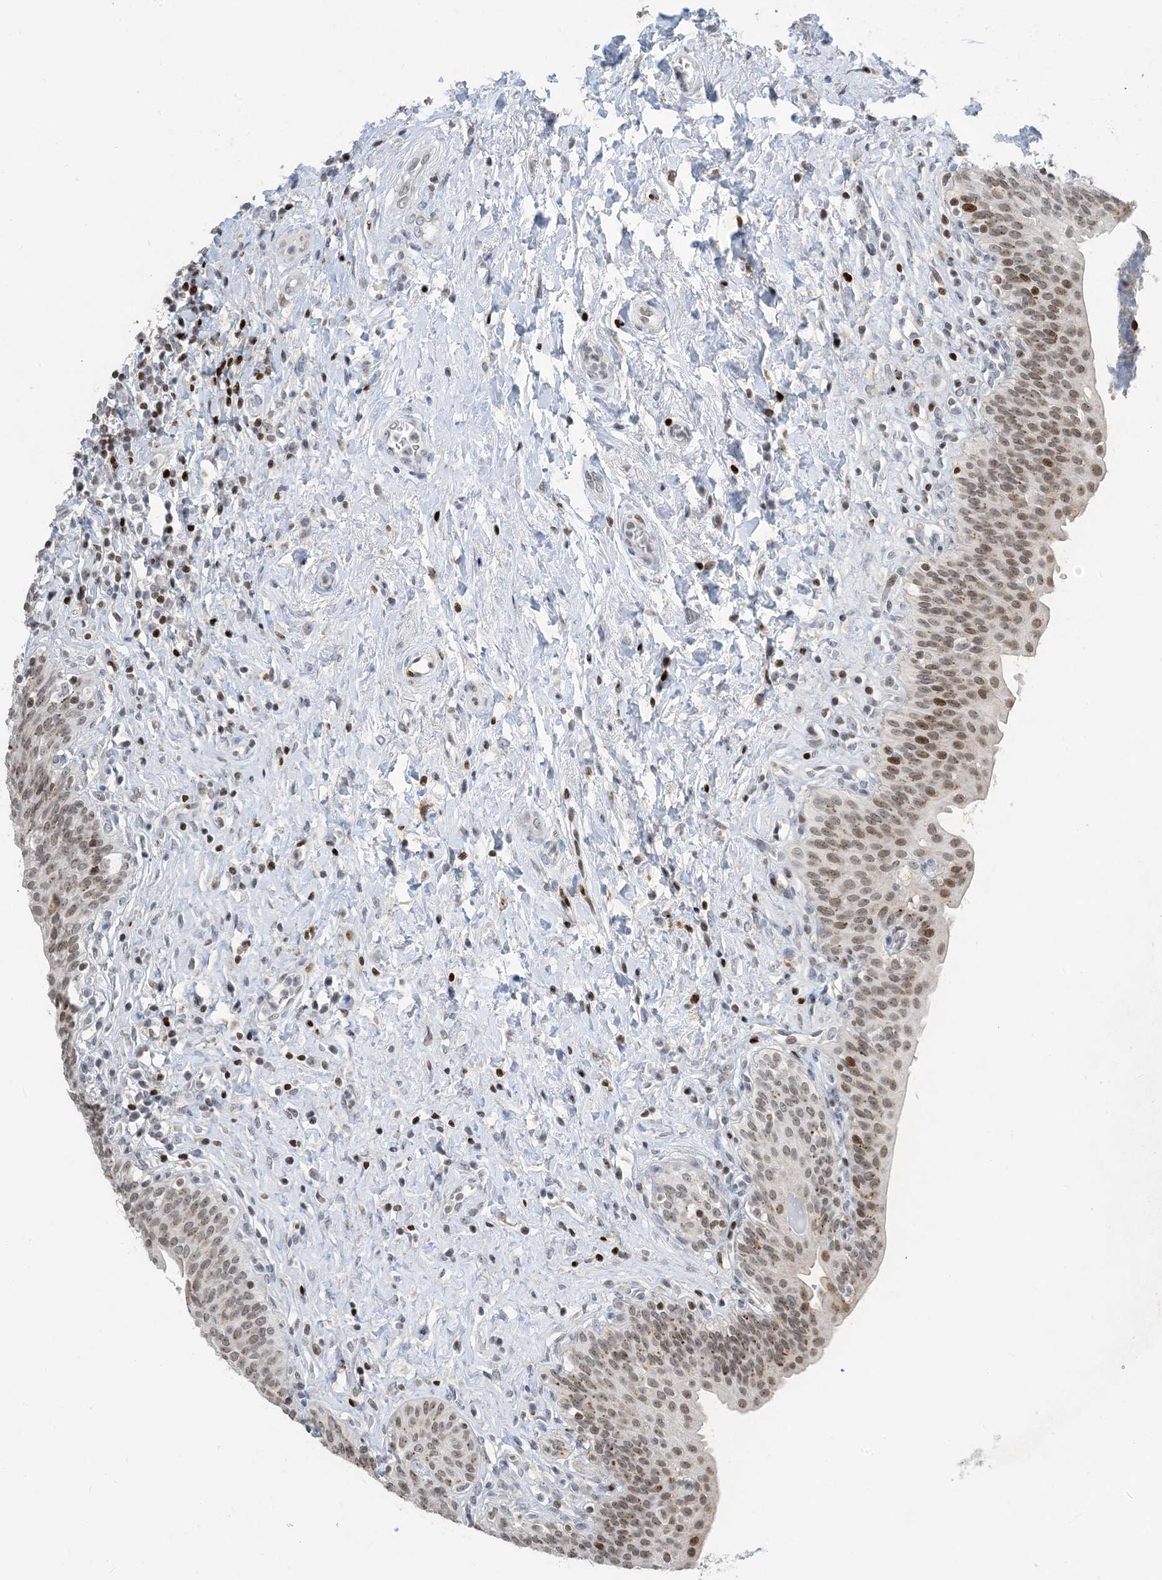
{"staining": {"intensity": "moderate", "quantity": ">75%", "location": "nuclear"}, "tissue": "urinary bladder", "cell_type": "Urothelial cells", "image_type": "normal", "snomed": [{"axis": "morphology", "description": "Normal tissue, NOS"}, {"axis": "topography", "description": "Urinary bladder"}], "caption": "High-power microscopy captured an IHC histopathology image of unremarkable urinary bladder, revealing moderate nuclear expression in about >75% of urothelial cells. Nuclei are stained in blue.", "gene": "SLC25A53", "patient": {"sex": "male", "age": 83}}